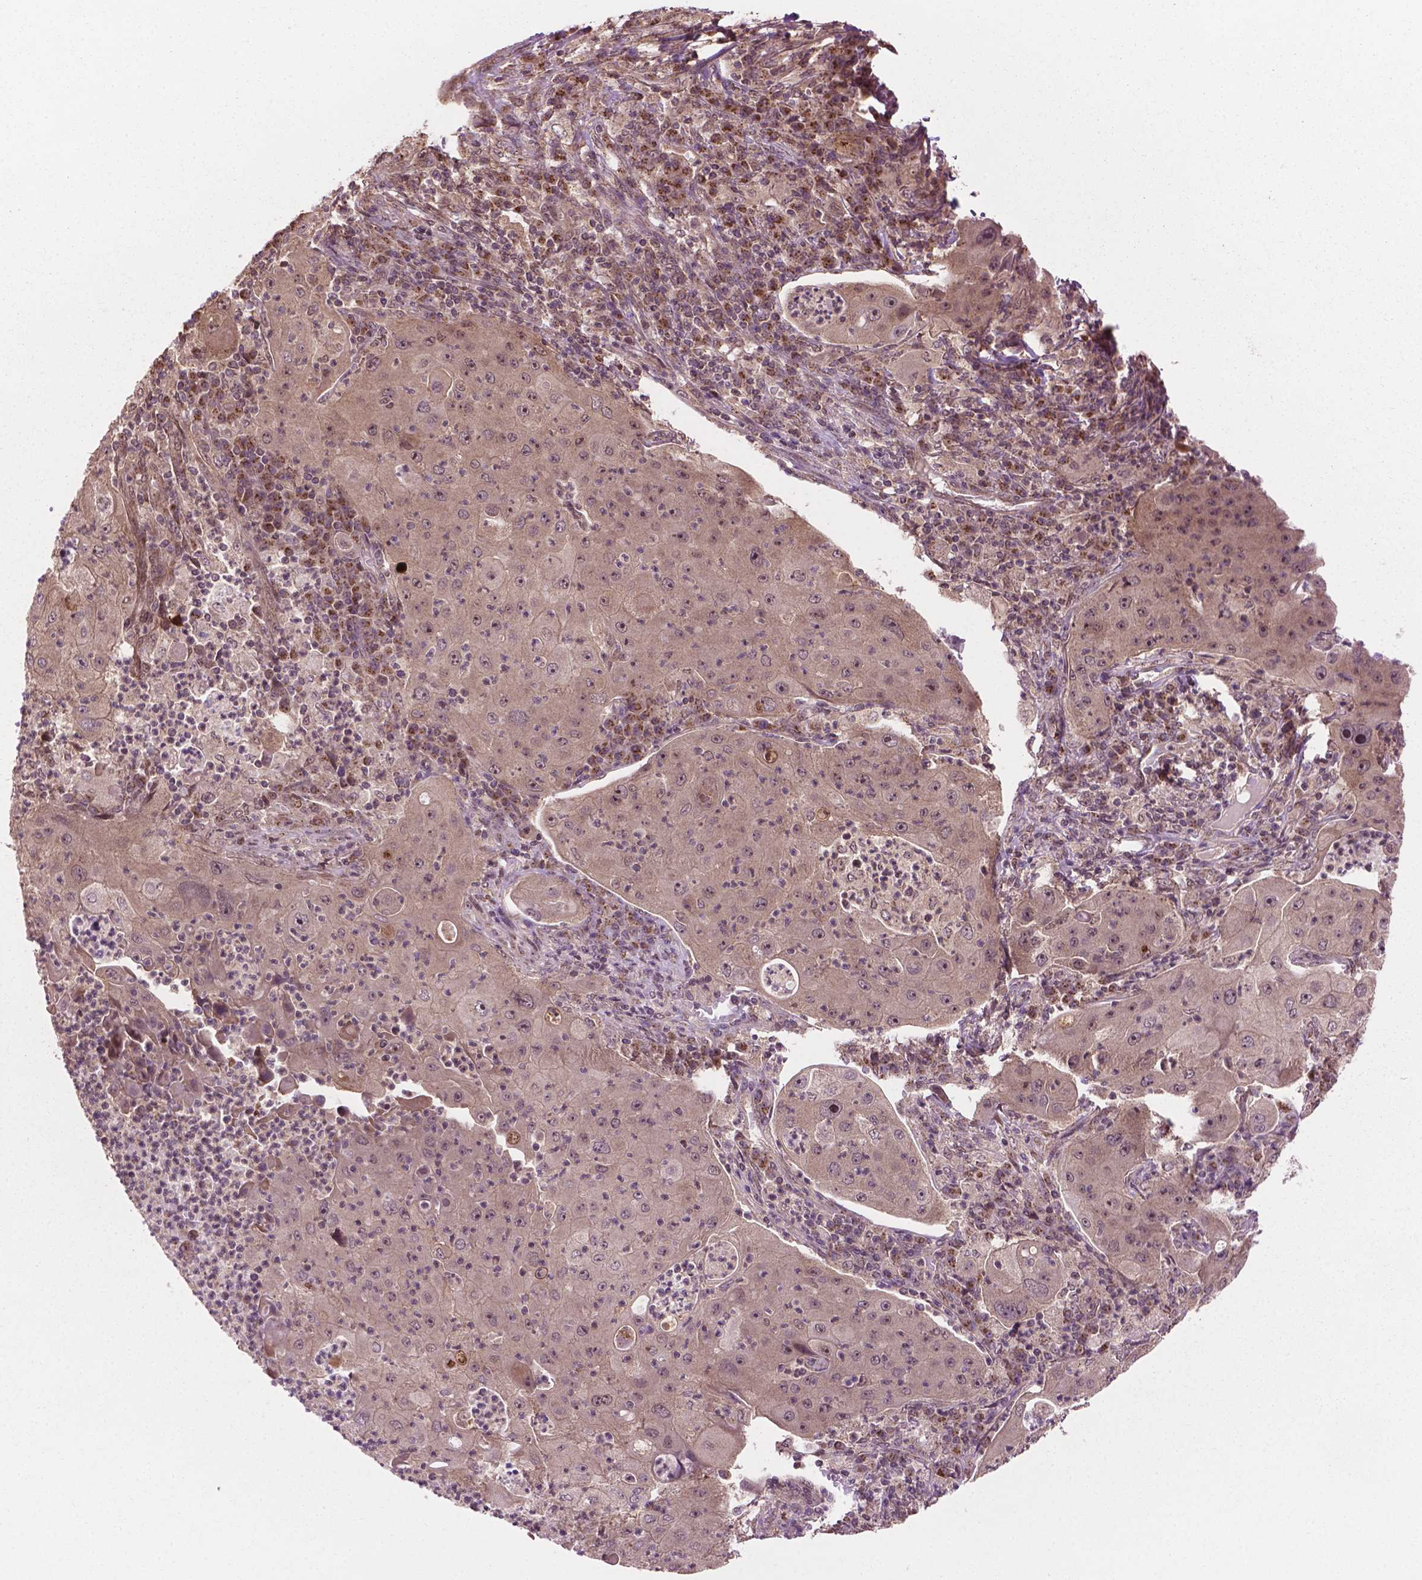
{"staining": {"intensity": "weak", "quantity": ">75%", "location": "cytoplasmic/membranous"}, "tissue": "lung cancer", "cell_type": "Tumor cells", "image_type": "cancer", "snomed": [{"axis": "morphology", "description": "Squamous cell carcinoma, NOS"}, {"axis": "topography", "description": "Lung"}], "caption": "An immunohistochemistry (IHC) micrograph of neoplastic tissue is shown. Protein staining in brown labels weak cytoplasmic/membranous positivity in lung cancer within tumor cells.", "gene": "PPP1CB", "patient": {"sex": "female", "age": 59}}